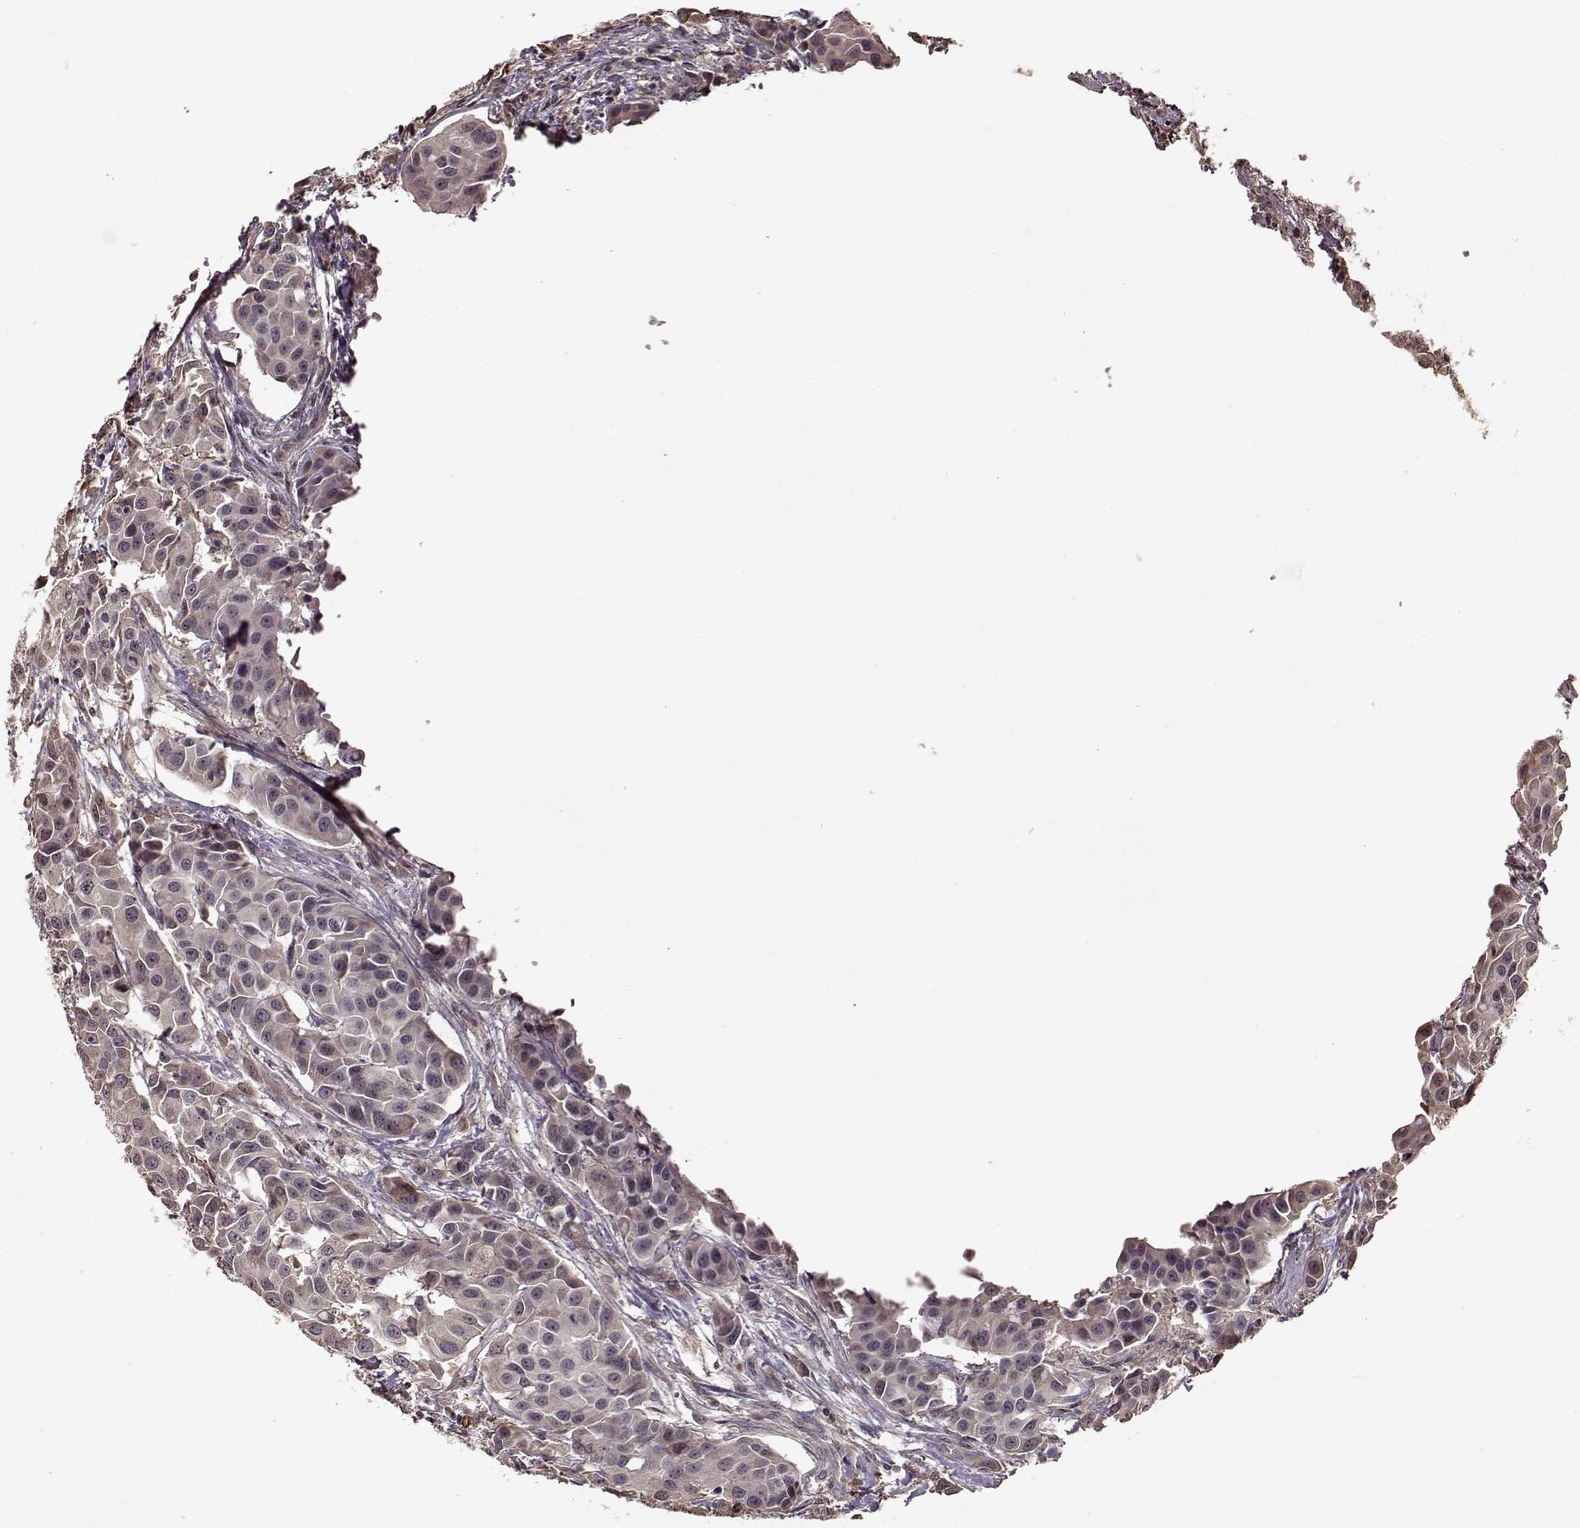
{"staining": {"intensity": "negative", "quantity": "none", "location": "none"}, "tissue": "head and neck cancer", "cell_type": "Tumor cells", "image_type": "cancer", "snomed": [{"axis": "morphology", "description": "Adenocarcinoma, NOS"}, {"axis": "topography", "description": "Head-Neck"}], "caption": "A histopathology image of human head and neck cancer is negative for staining in tumor cells. (DAB (3,3'-diaminobenzidine) IHC, high magnification).", "gene": "CRB1", "patient": {"sex": "male", "age": 76}}